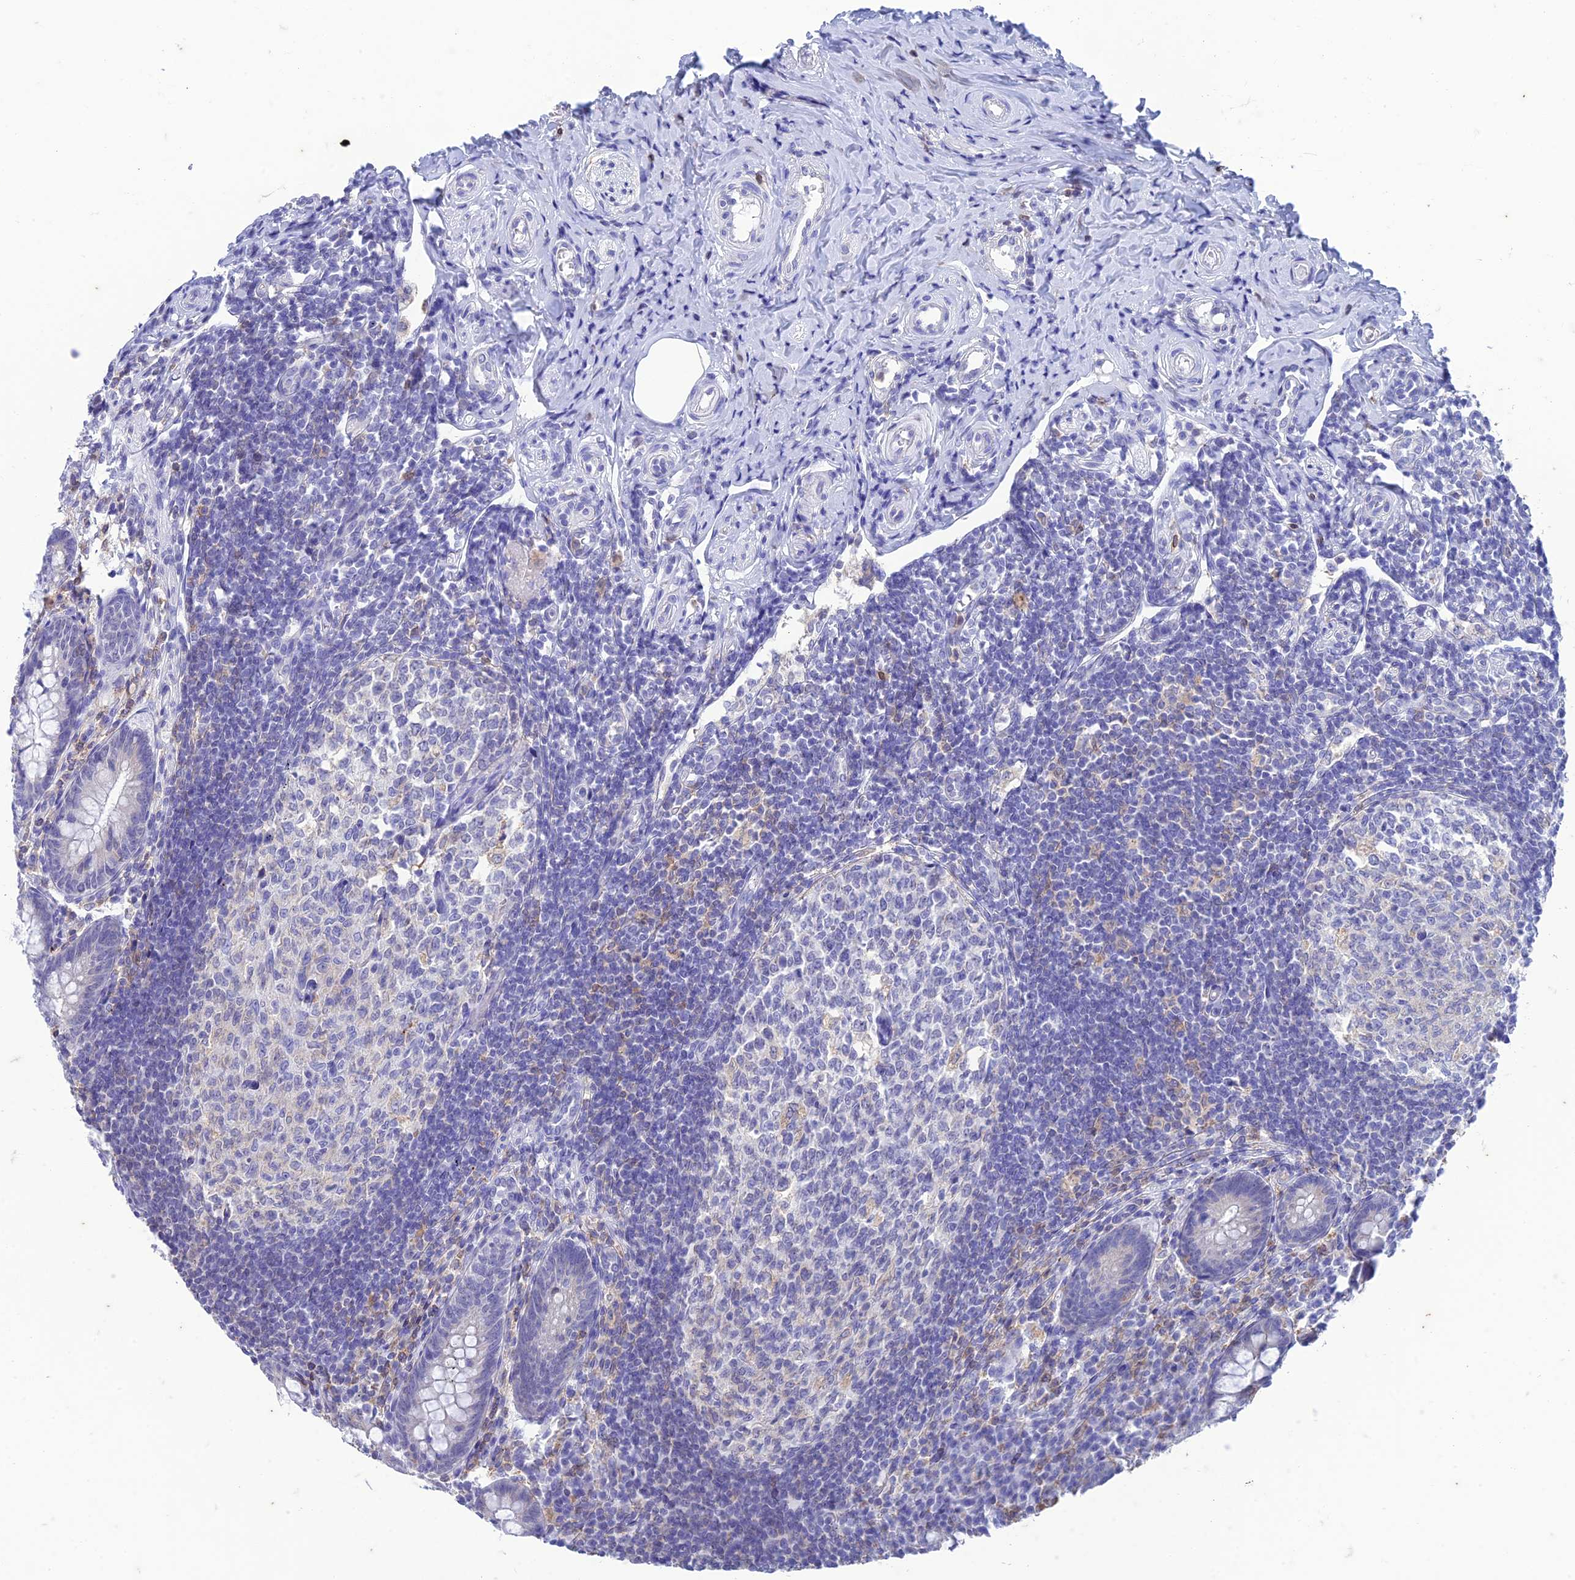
{"staining": {"intensity": "negative", "quantity": "none", "location": "none"}, "tissue": "appendix", "cell_type": "Glandular cells", "image_type": "normal", "snomed": [{"axis": "morphology", "description": "Normal tissue, NOS"}, {"axis": "topography", "description": "Appendix"}], "caption": "A high-resolution photomicrograph shows immunohistochemistry (IHC) staining of benign appendix, which exhibits no significant expression in glandular cells.", "gene": "FGF7", "patient": {"sex": "female", "age": 33}}